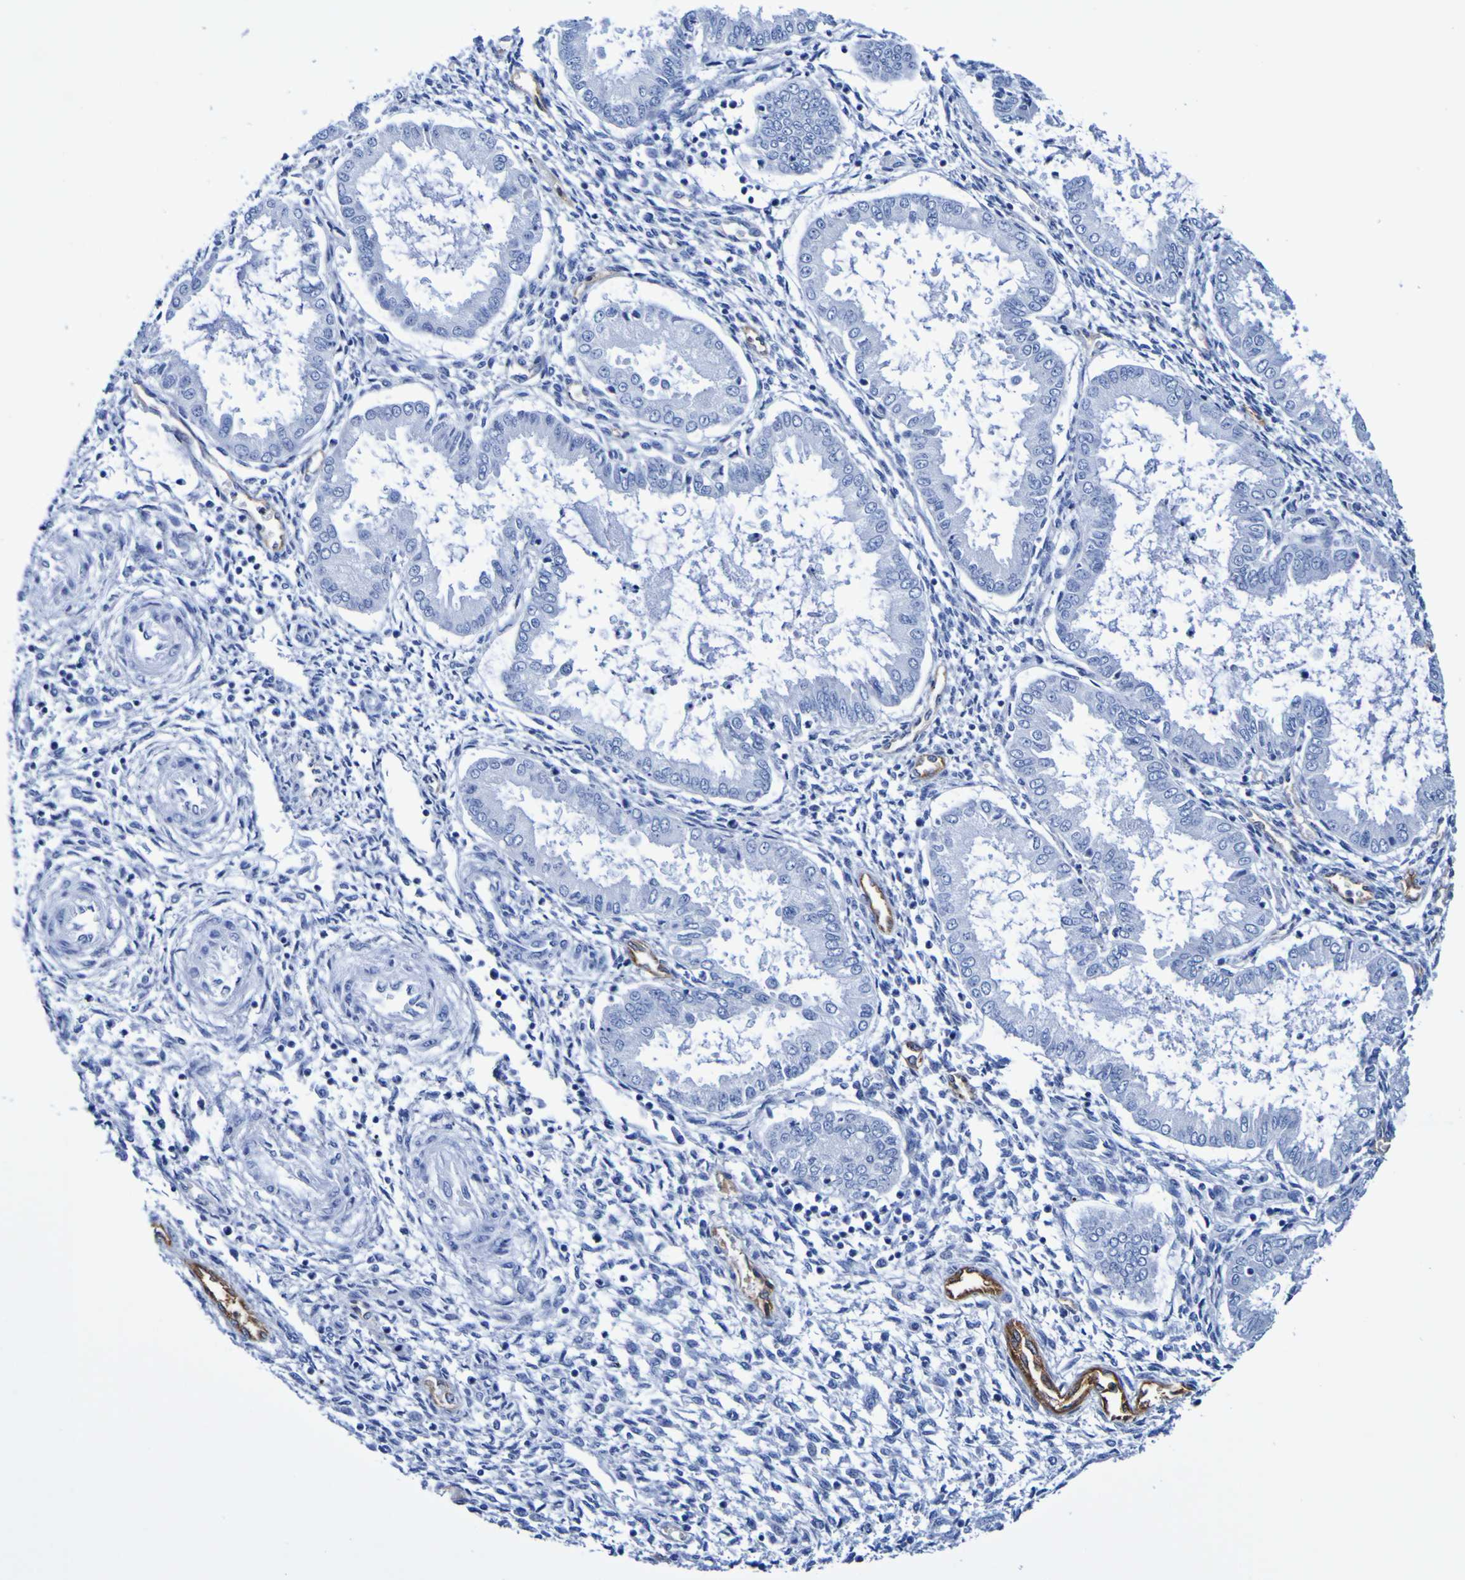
{"staining": {"intensity": "negative", "quantity": "none", "location": "none"}, "tissue": "endometrium", "cell_type": "Cells in endometrial stroma", "image_type": "normal", "snomed": [{"axis": "morphology", "description": "Normal tissue, NOS"}, {"axis": "topography", "description": "Endometrium"}], "caption": "Immunohistochemical staining of unremarkable human endometrium displays no significant staining in cells in endometrial stroma.", "gene": "DPEP1", "patient": {"sex": "female", "age": 33}}